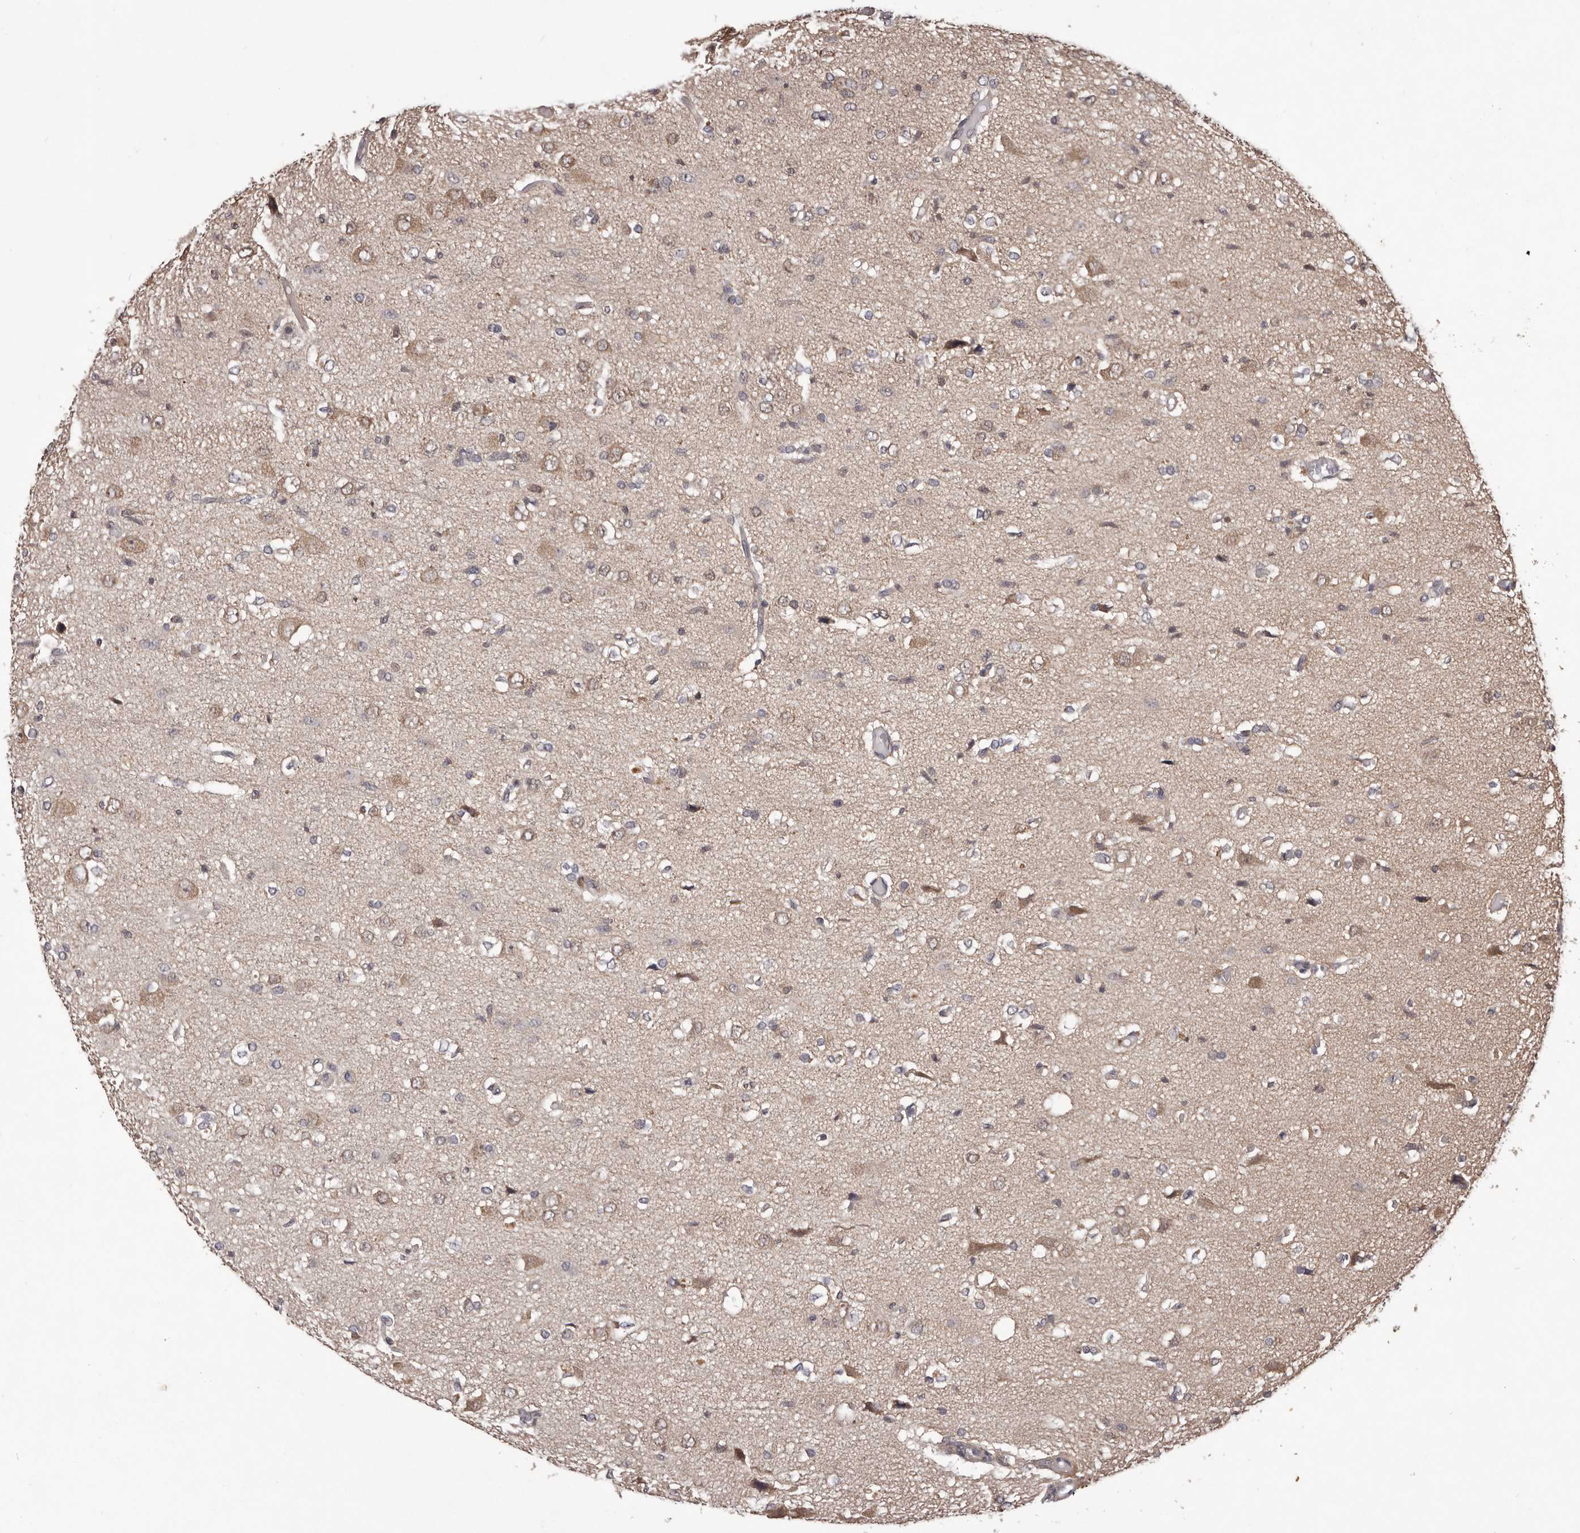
{"staining": {"intensity": "weak", "quantity": "<25%", "location": "cytoplasmic/membranous"}, "tissue": "glioma", "cell_type": "Tumor cells", "image_type": "cancer", "snomed": [{"axis": "morphology", "description": "Glioma, malignant, High grade"}, {"axis": "topography", "description": "Brain"}], "caption": "Immunohistochemical staining of human malignant glioma (high-grade) reveals no significant expression in tumor cells. Brightfield microscopy of immunohistochemistry stained with DAB (3,3'-diaminobenzidine) (brown) and hematoxylin (blue), captured at high magnification.", "gene": "CELF3", "patient": {"sex": "female", "age": 59}}